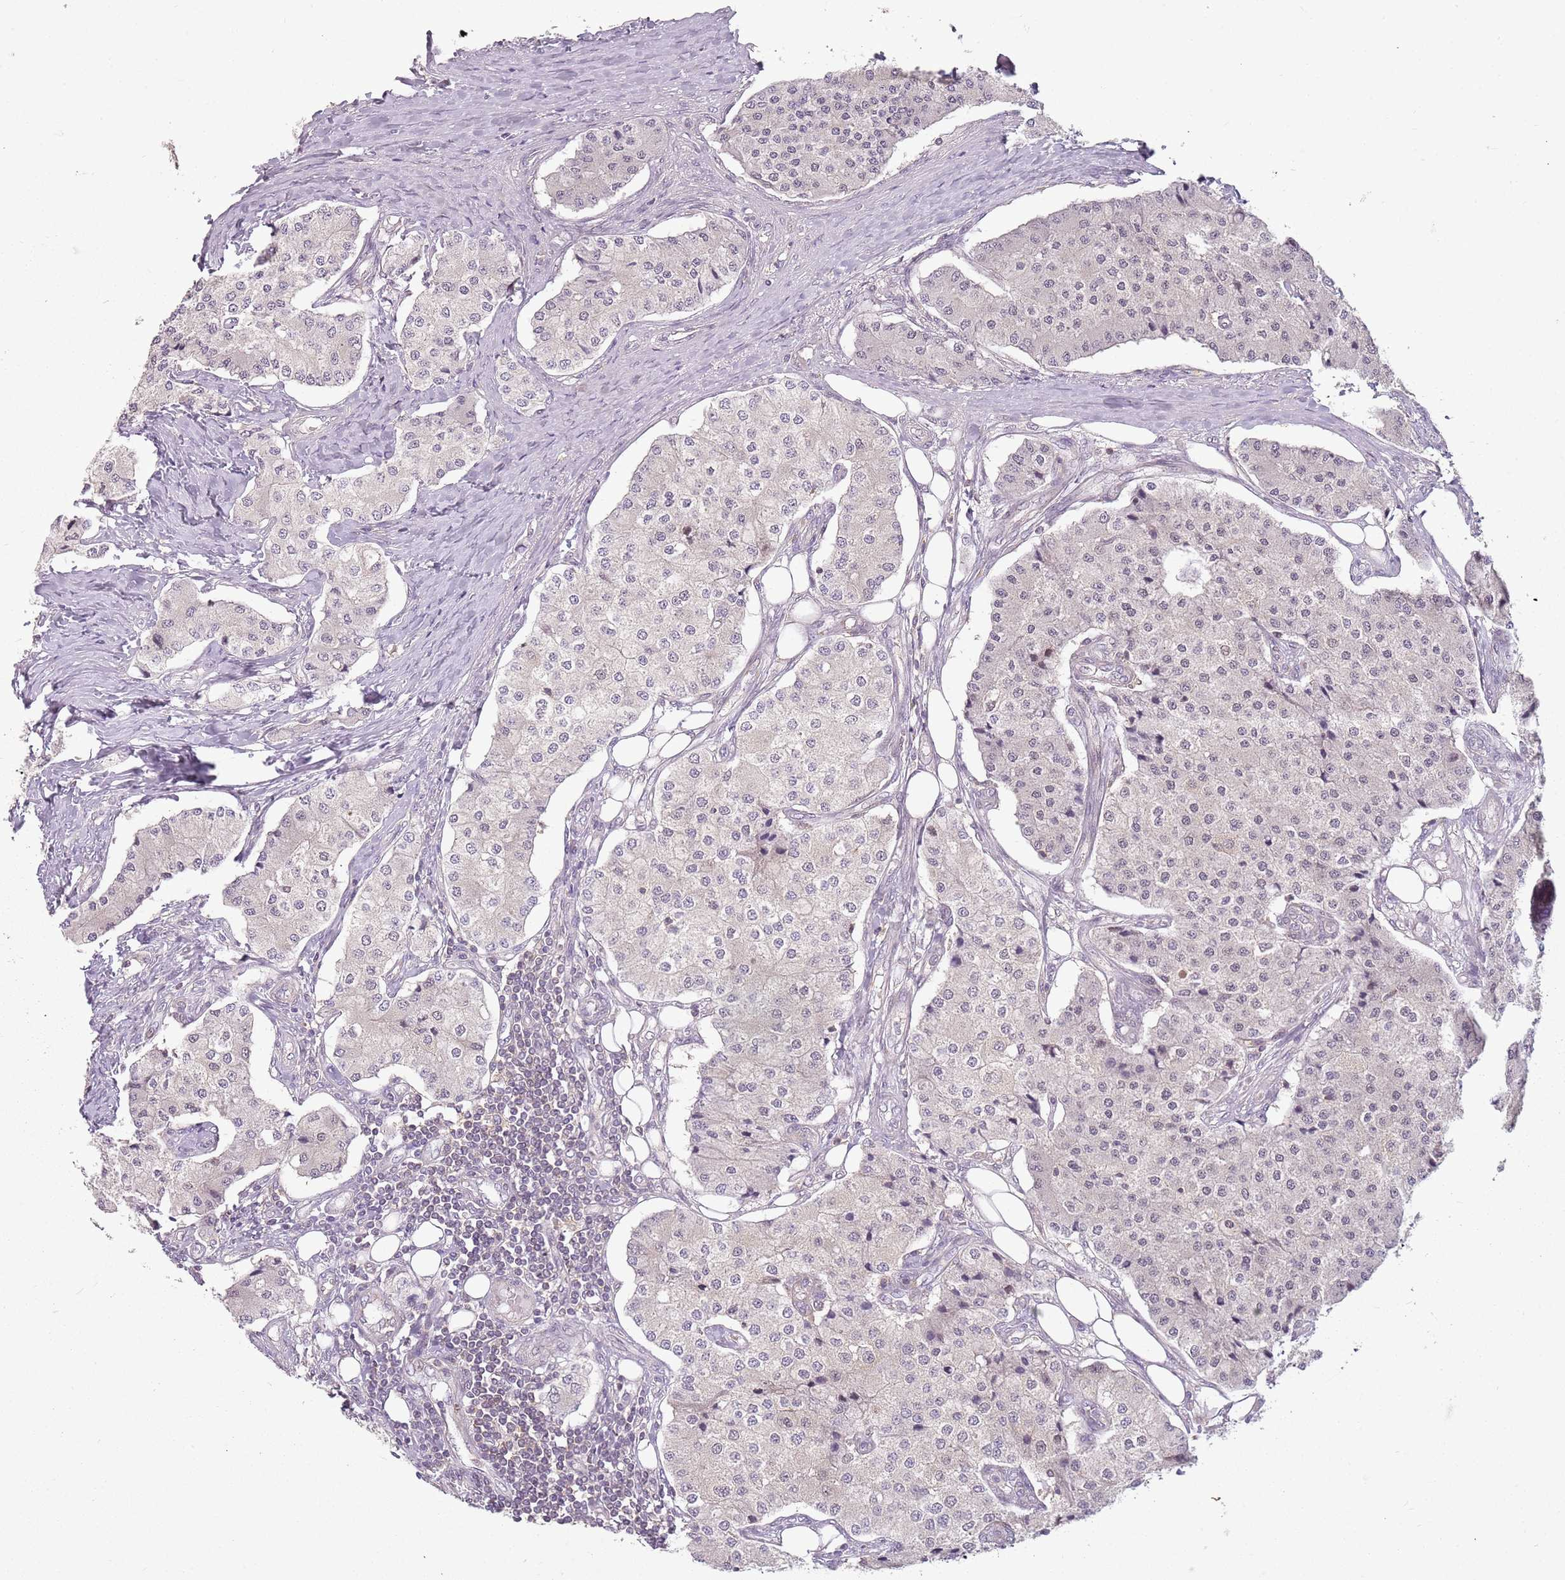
{"staining": {"intensity": "negative", "quantity": "none", "location": "none"}, "tissue": "carcinoid", "cell_type": "Tumor cells", "image_type": "cancer", "snomed": [{"axis": "morphology", "description": "Carcinoid, malignant, NOS"}, {"axis": "topography", "description": "Colon"}], "caption": "High power microscopy micrograph of an immunohistochemistry micrograph of carcinoid (malignant), revealing no significant expression in tumor cells.", "gene": "DEFB116", "patient": {"sex": "female", "age": 52}}